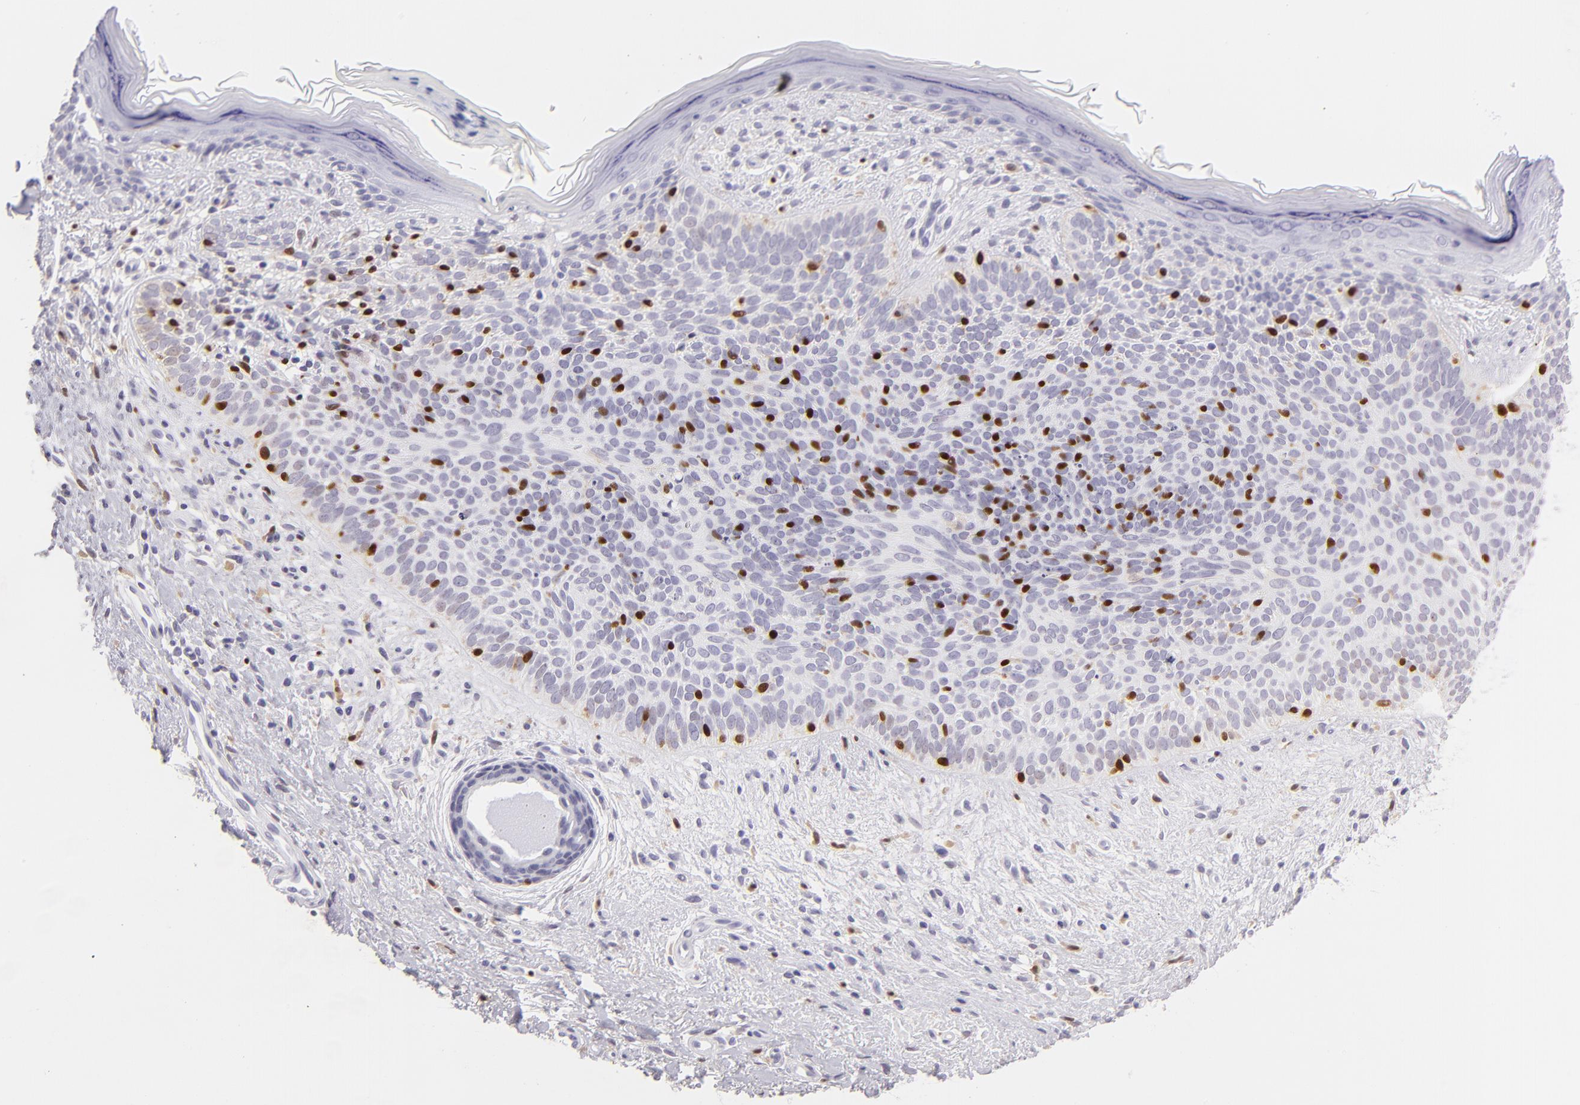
{"staining": {"intensity": "strong", "quantity": "<25%", "location": "nuclear"}, "tissue": "skin cancer", "cell_type": "Tumor cells", "image_type": "cancer", "snomed": [{"axis": "morphology", "description": "Basal cell carcinoma"}, {"axis": "topography", "description": "Skin"}], "caption": "Skin cancer stained with DAB immunohistochemistry (IHC) shows medium levels of strong nuclear positivity in about <25% of tumor cells. (Stains: DAB (3,3'-diaminobenzidine) in brown, nuclei in blue, Microscopy: brightfield microscopy at high magnification).", "gene": "MITF", "patient": {"sex": "female", "age": 78}}